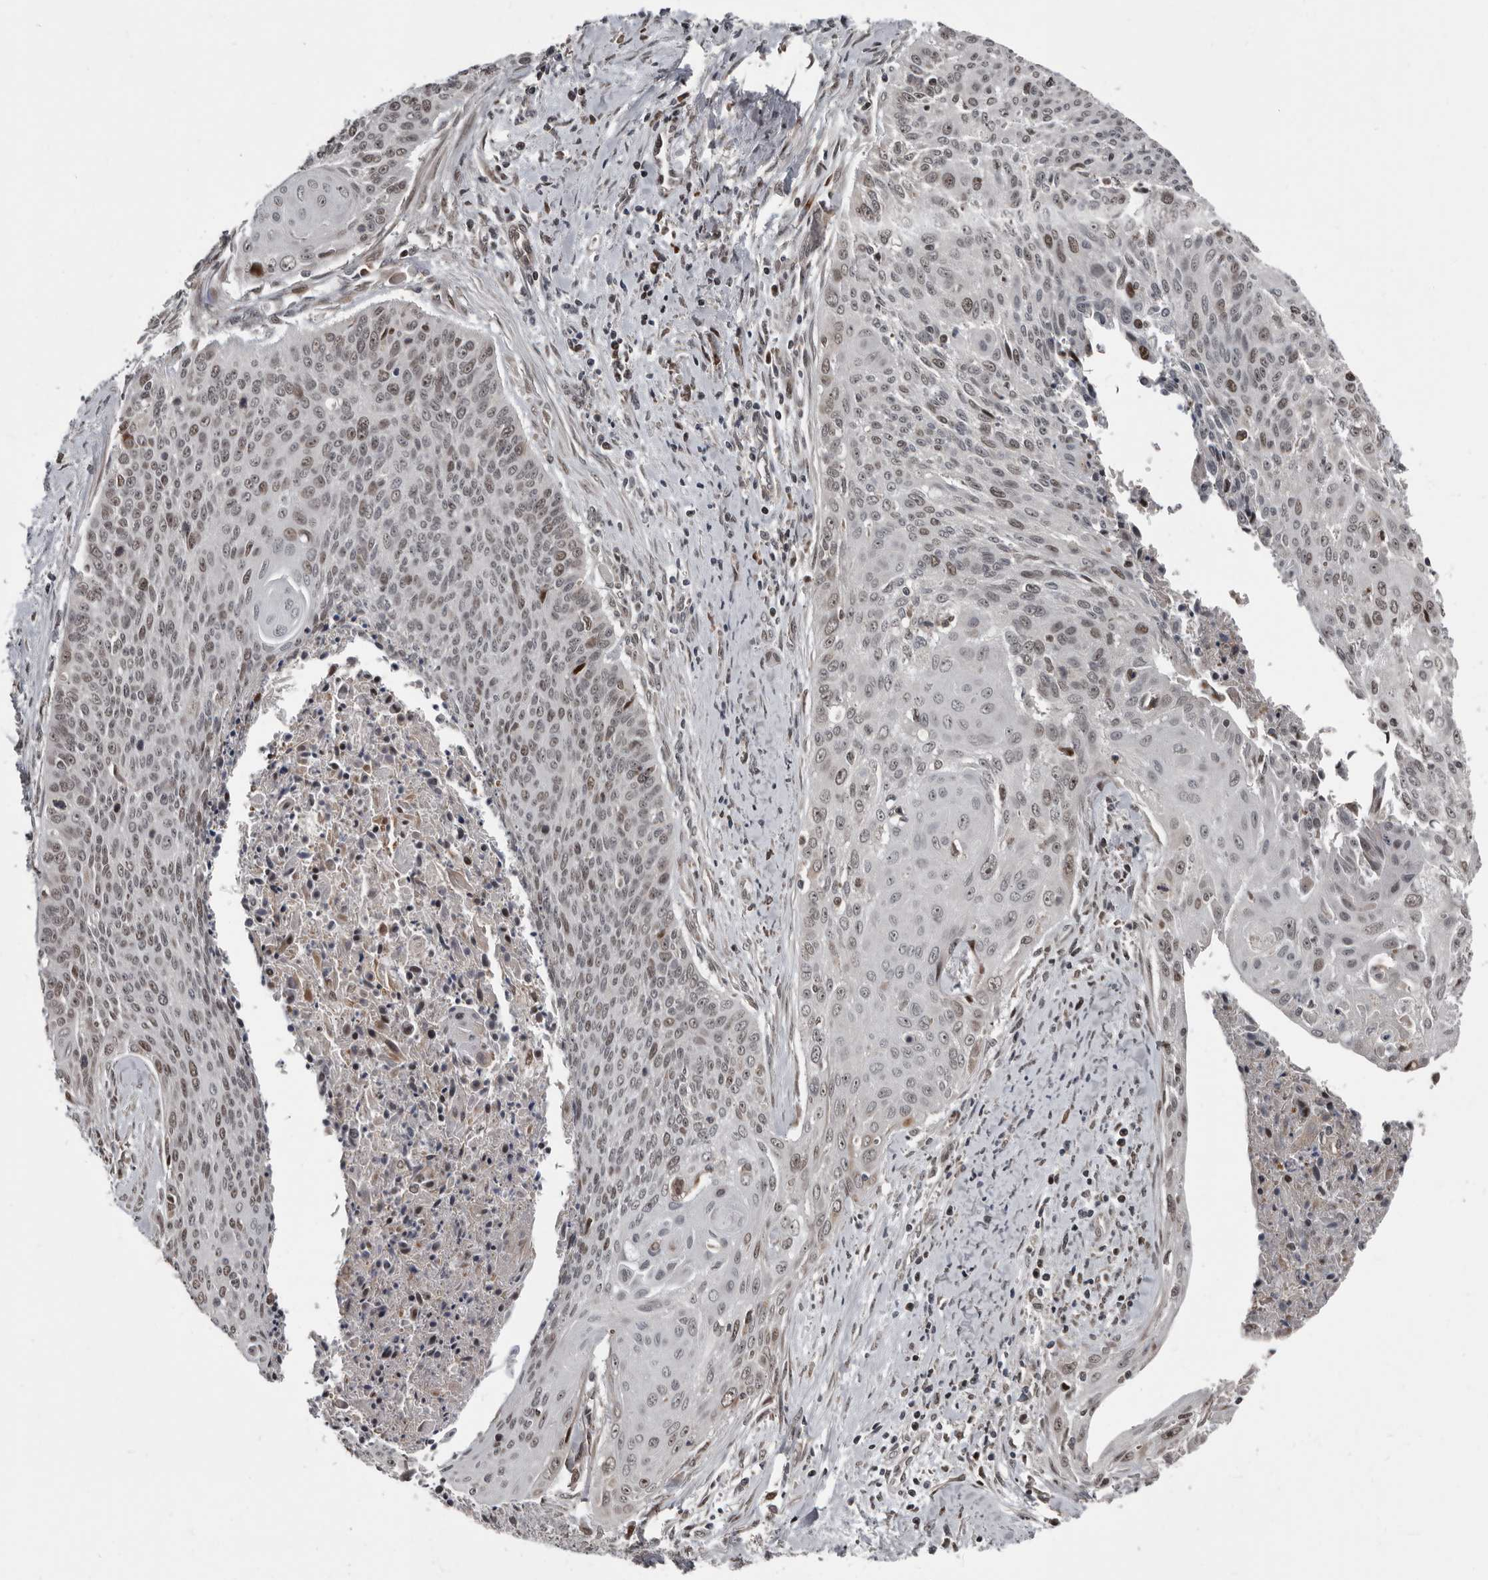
{"staining": {"intensity": "weak", "quantity": ">75%", "location": "nuclear"}, "tissue": "cervical cancer", "cell_type": "Tumor cells", "image_type": "cancer", "snomed": [{"axis": "morphology", "description": "Squamous cell carcinoma, NOS"}, {"axis": "topography", "description": "Cervix"}], "caption": "This is an image of immunohistochemistry (IHC) staining of cervical cancer, which shows weak positivity in the nuclear of tumor cells.", "gene": "CHD1L", "patient": {"sex": "female", "age": 55}}